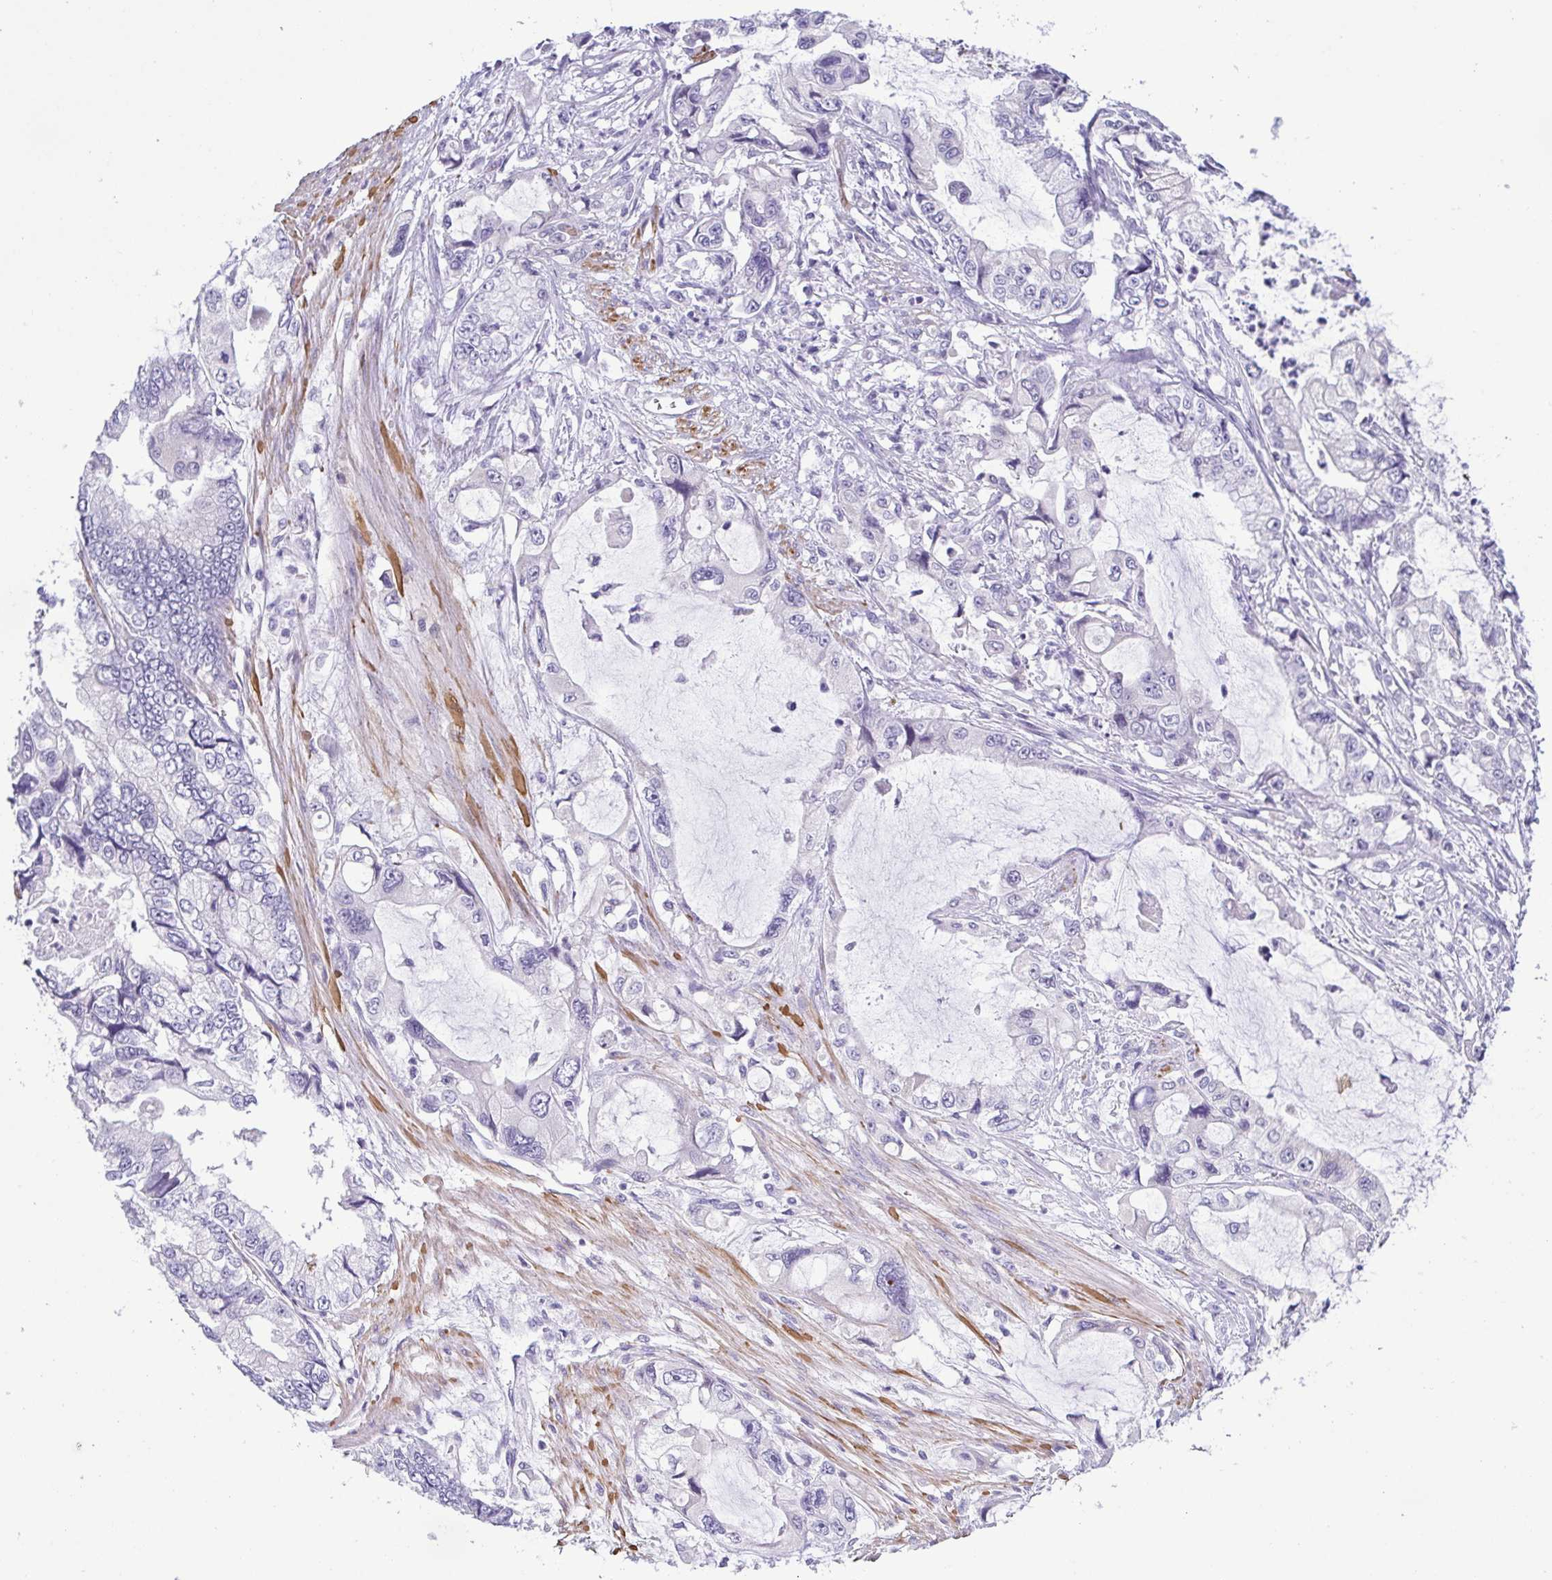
{"staining": {"intensity": "negative", "quantity": "none", "location": "none"}, "tissue": "stomach cancer", "cell_type": "Tumor cells", "image_type": "cancer", "snomed": [{"axis": "morphology", "description": "Adenocarcinoma, NOS"}, {"axis": "topography", "description": "Pancreas"}, {"axis": "topography", "description": "Stomach, upper"}, {"axis": "topography", "description": "Stomach"}], "caption": "High magnification brightfield microscopy of stomach cancer (adenocarcinoma) stained with DAB (brown) and counterstained with hematoxylin (blue): tumor cells show no significant staining.", "gene": "MYL7", "patient": {"sex": "male", "age": 77}}